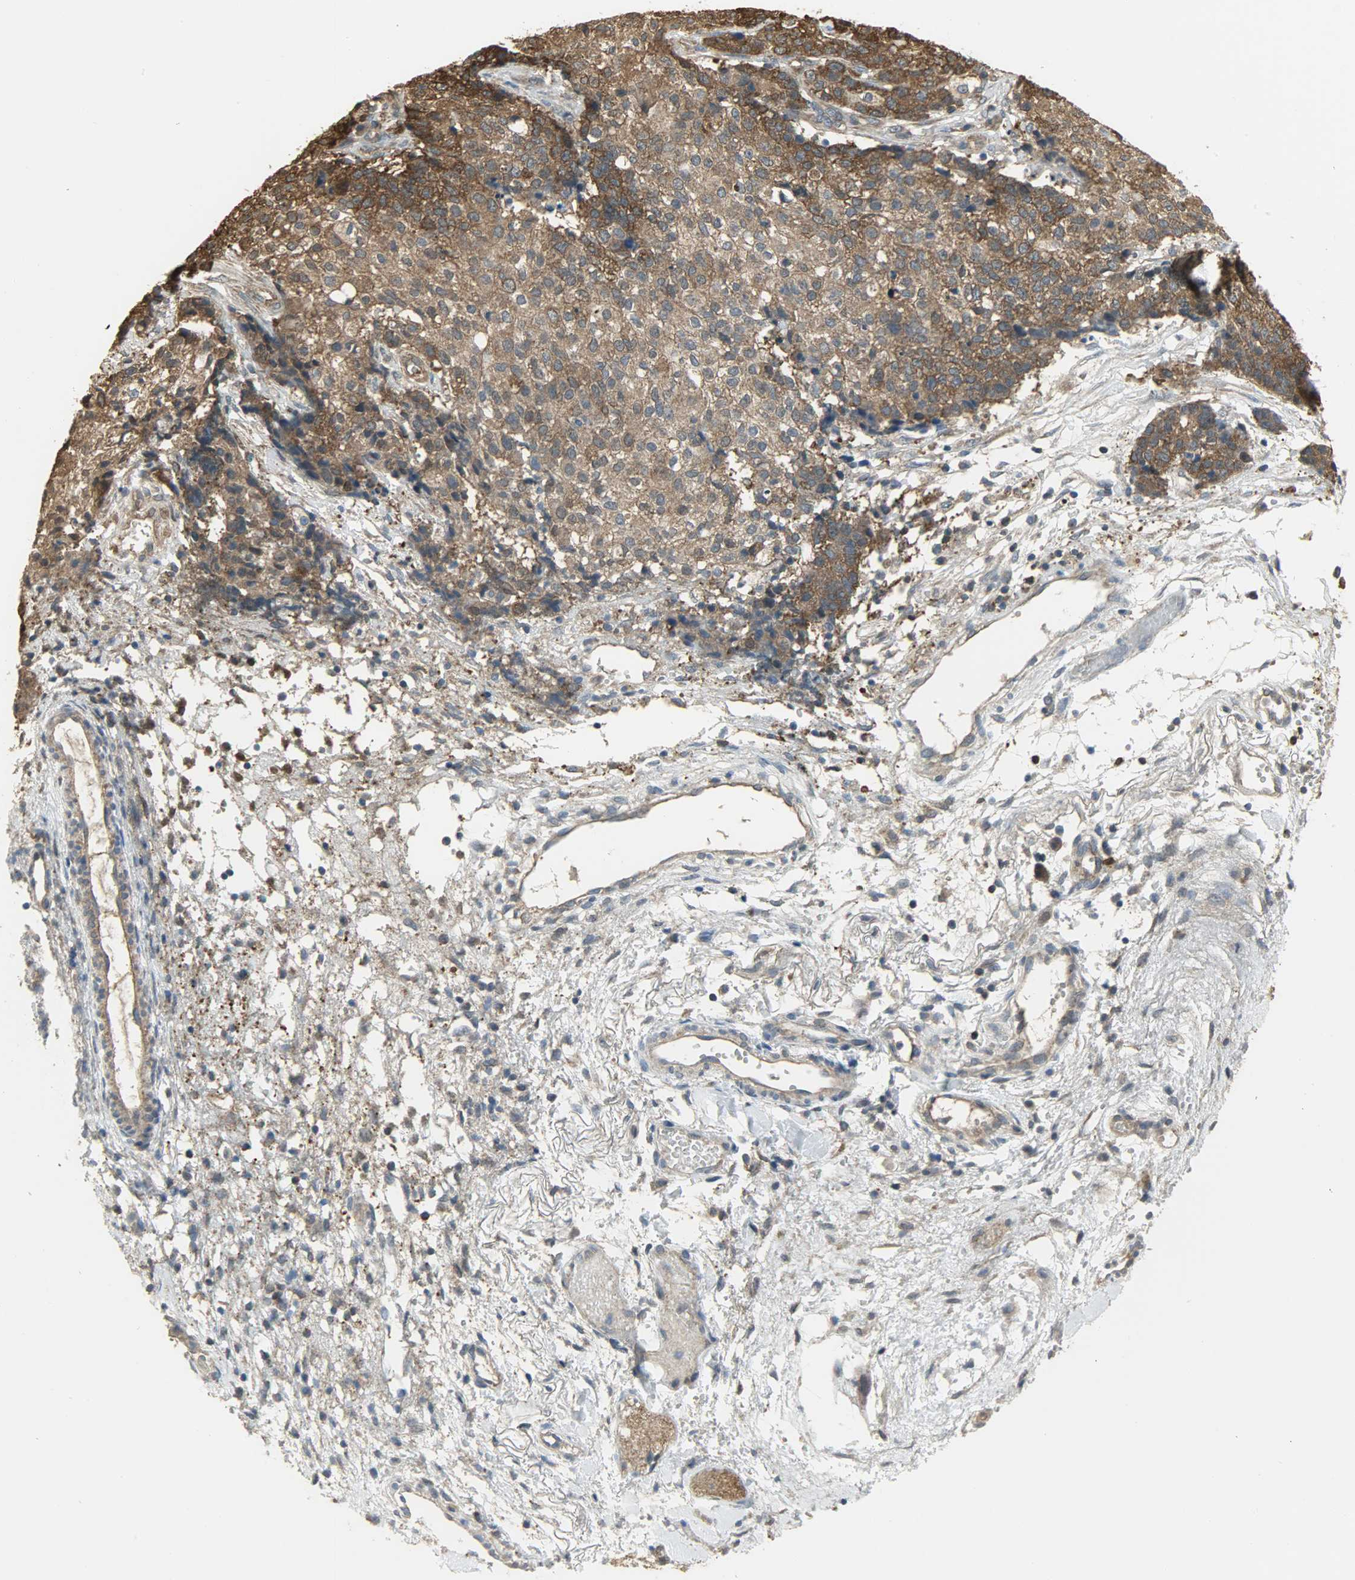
{"staining": {"intensity": "strong", "quantity": ">75%", "location": "cytoplasmic/membranous,nuclear"}, "tissue": "ovarian cancer", "cell_type": "Tumor cells", "image_type": "cancer", "snomed": [{"axis": "morphology", "description": "Carcinoma, endometroid"}, {"axis": "topography", "description": "Ovary"}], "caption": "A brown stain labels strong cytoplasmic/membranous and nuclear expression of a protein in human endometroid carcinoma (ovarian) tumor cells. (DAB IHC, brown staining for protein, blue staining for nuclei).", "gene": "LDHB", "patient": {"sex": "female", "age": 42}}